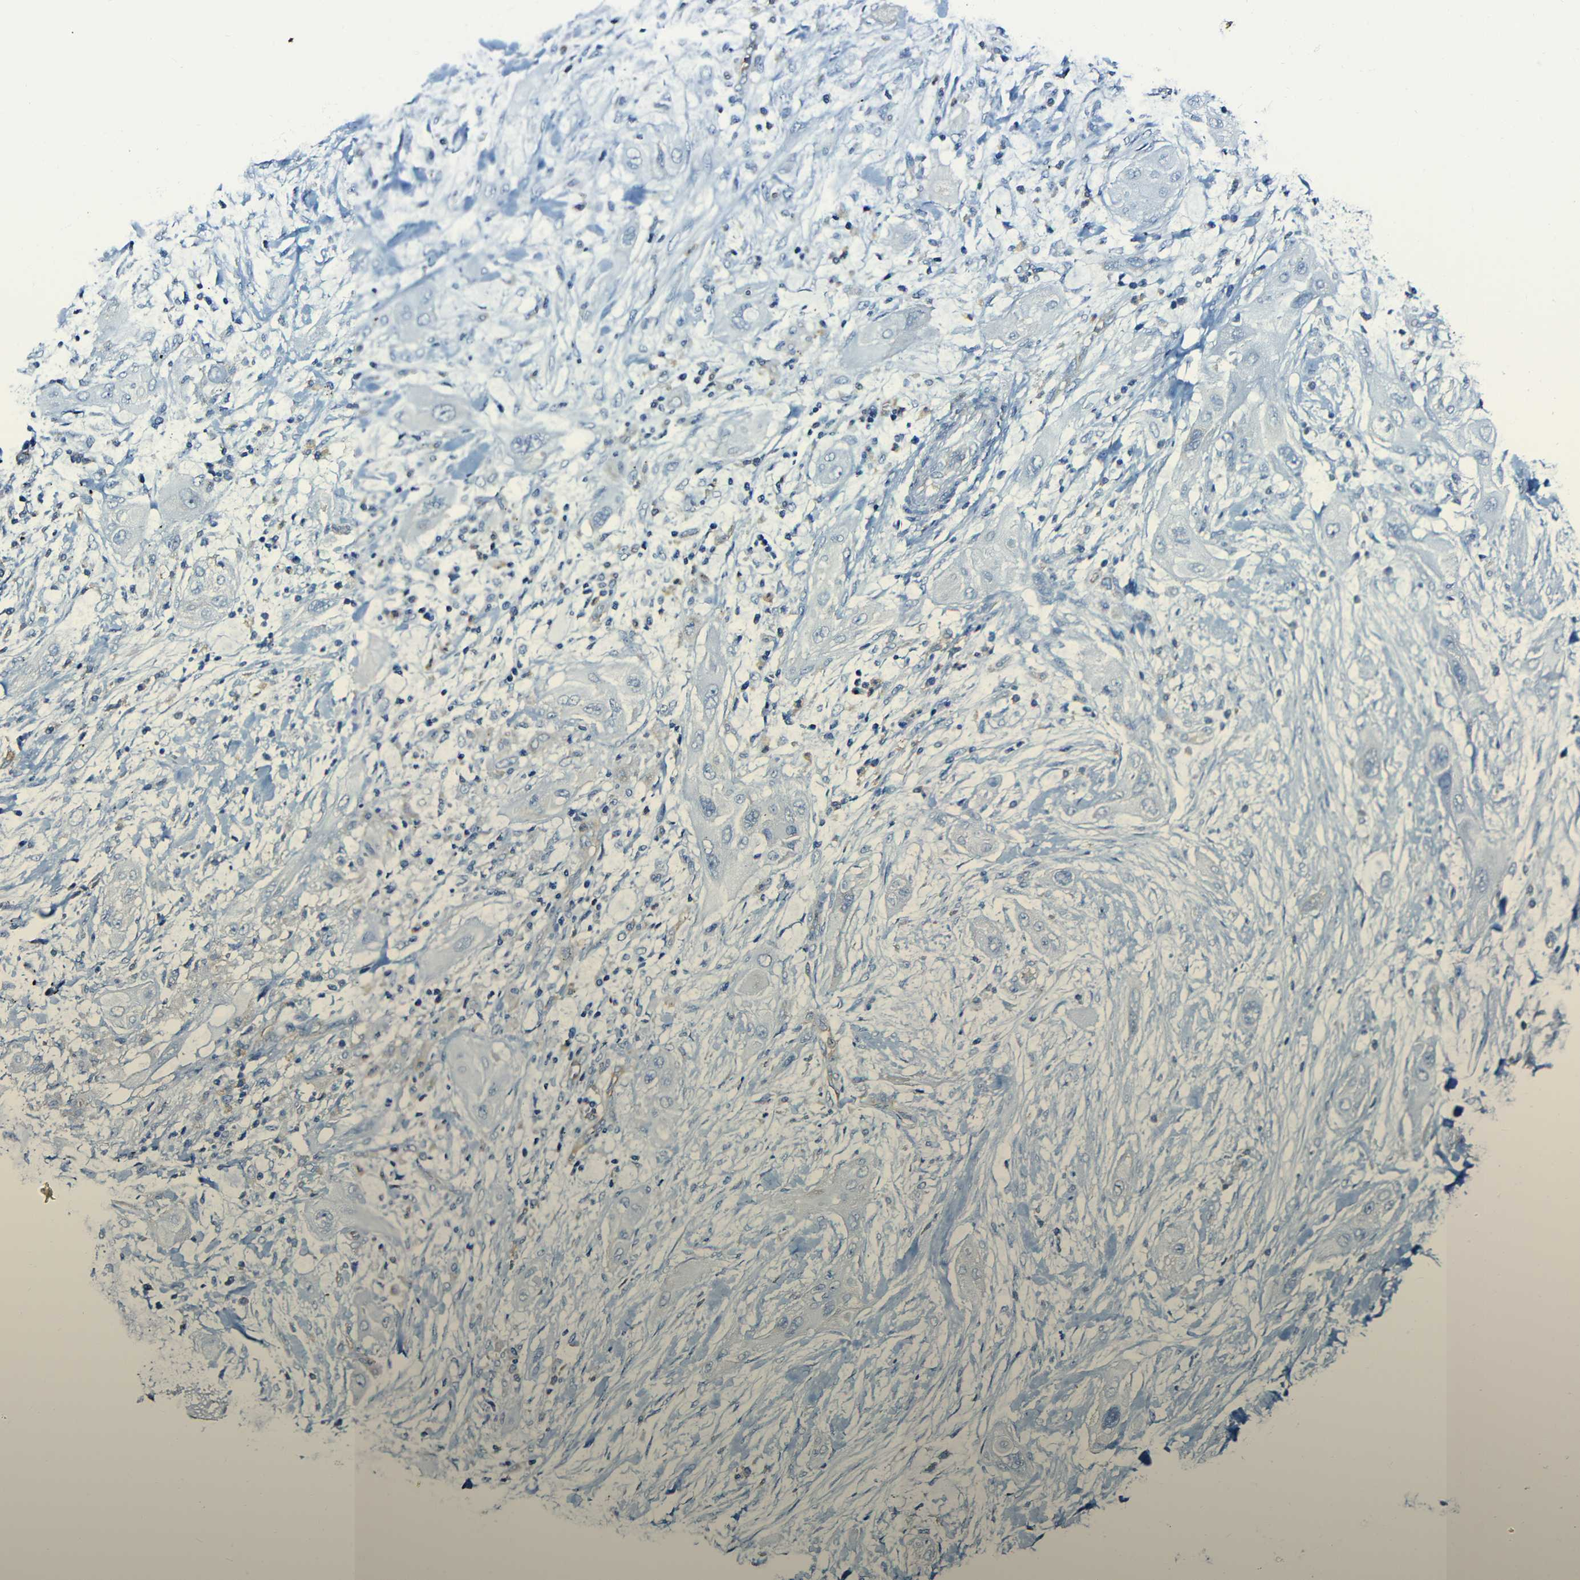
{"staining": {"intensity": "negative", "quantity": "none", "location": "none"}, "tissue": "lung cancer", "cell_type": "Tumor cells", "image_type": "cancer", "snomed": [{"axis": "morphology", "description": "Squamous cell carcinoma, NOS"}, {"axis": "topography", "description": "Lung"}], "caption": "IHC of human lung cancer (squamous cell carcinoma) shows no staining in tumor cells.", "gene": "MSN", "patient": {"sex": "female", "age": 47}}